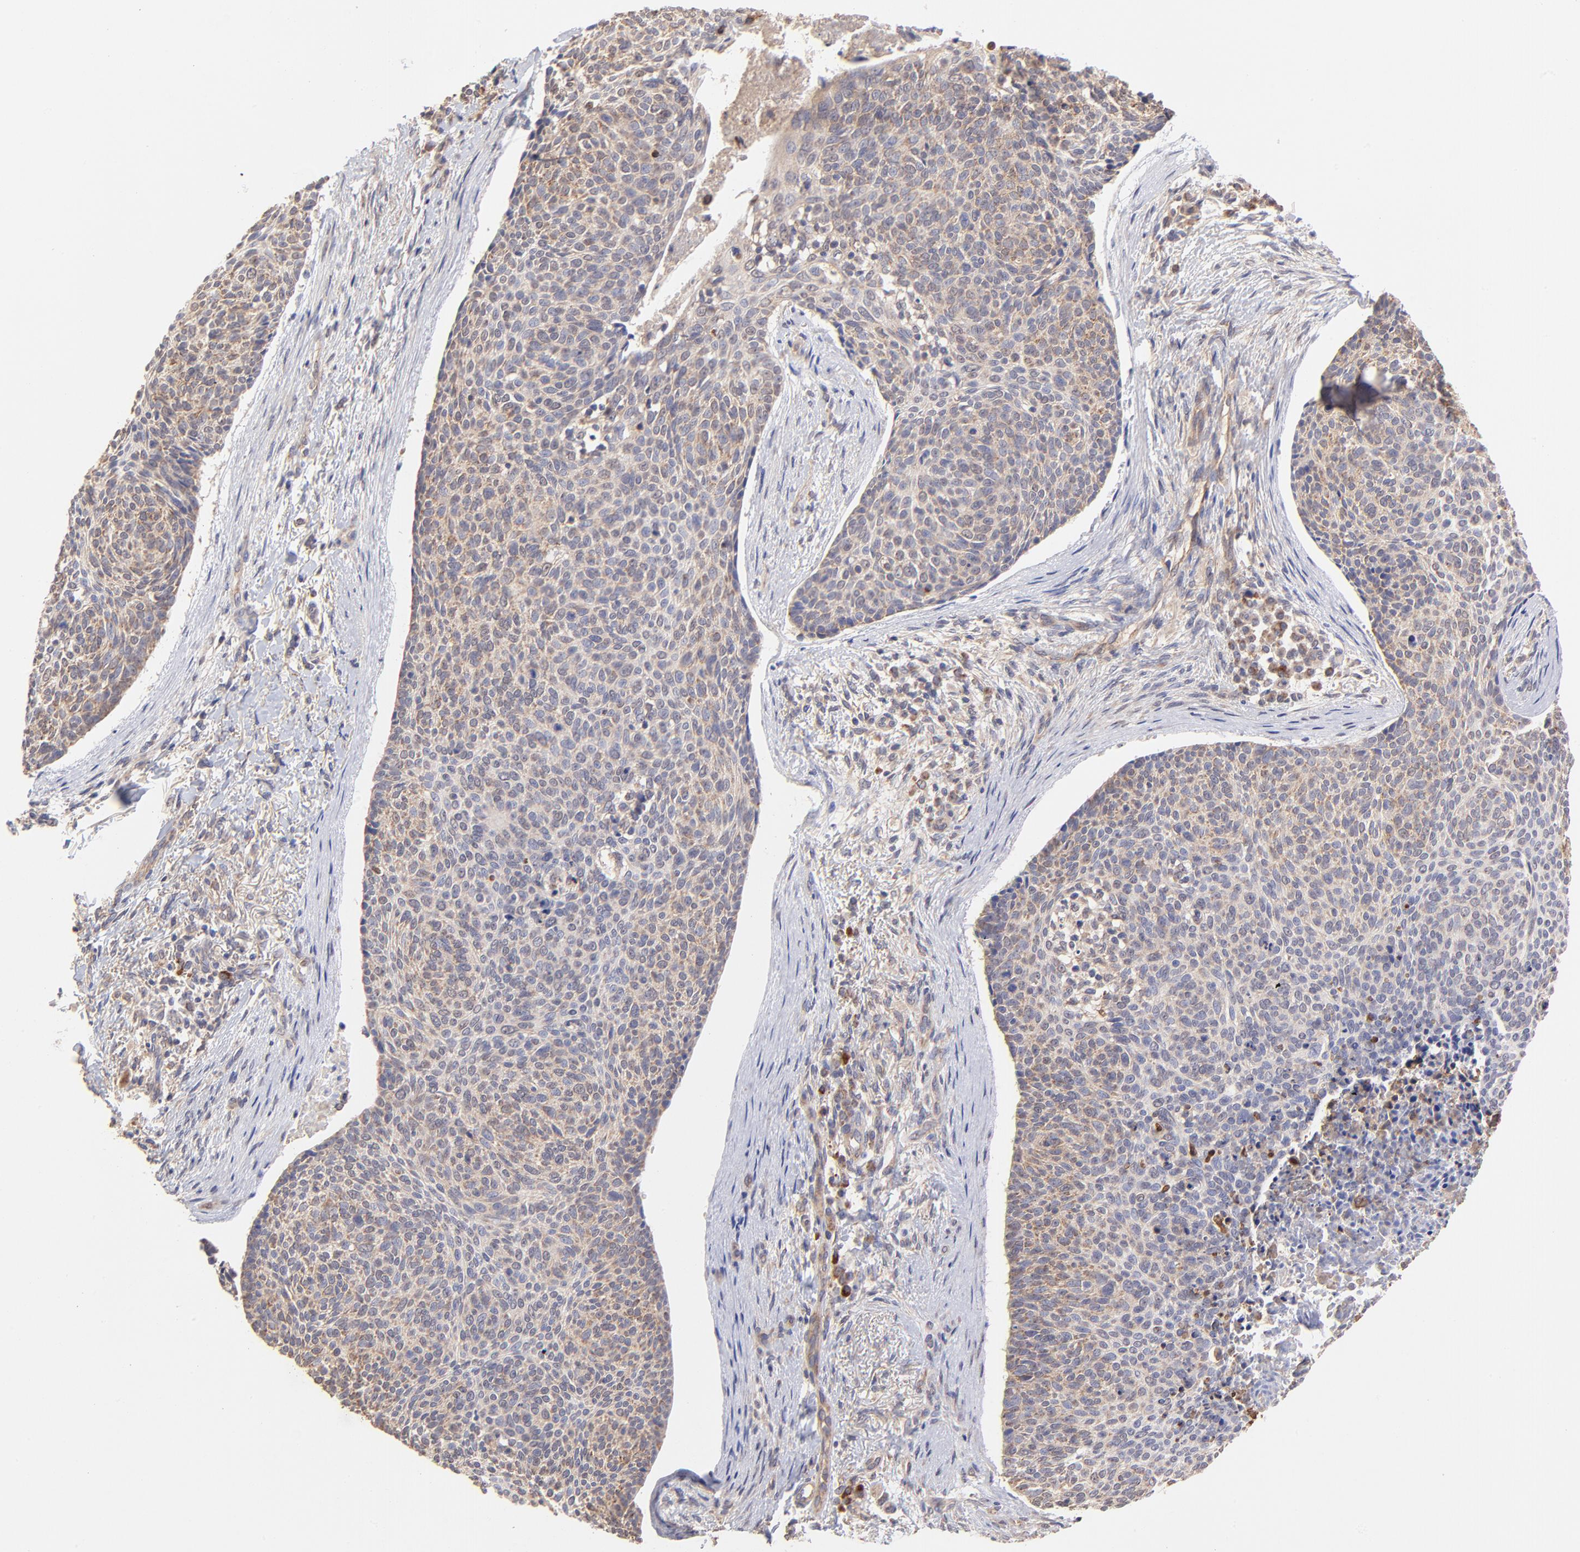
{"staining": {"intensity": "moderate", "quantity": "25%-75%", "location": "cytoplasmic/membranous"}, "tissue": "skin cancer", "cell_type": "Tumor cells", "image_type": "cancer", "snomed": [{"axis": "morphology", "description": "Normal tissue, NOS"}, {"axis": "morphology", "description": "Basal cell carcinoma"}, {"axis": "topography", "description": "Skin"}], "caption": "Protein expression analysis of skin cancer (basal cell carcinoma) reveals moderate cytoplasmic/membranous staining in about 25%-75% of tumor cells. (Brightfield microscopy of DAB IHC at high magnification).", "gene": "UBE2H", "patient": {"sex": "female", "age": 57}}